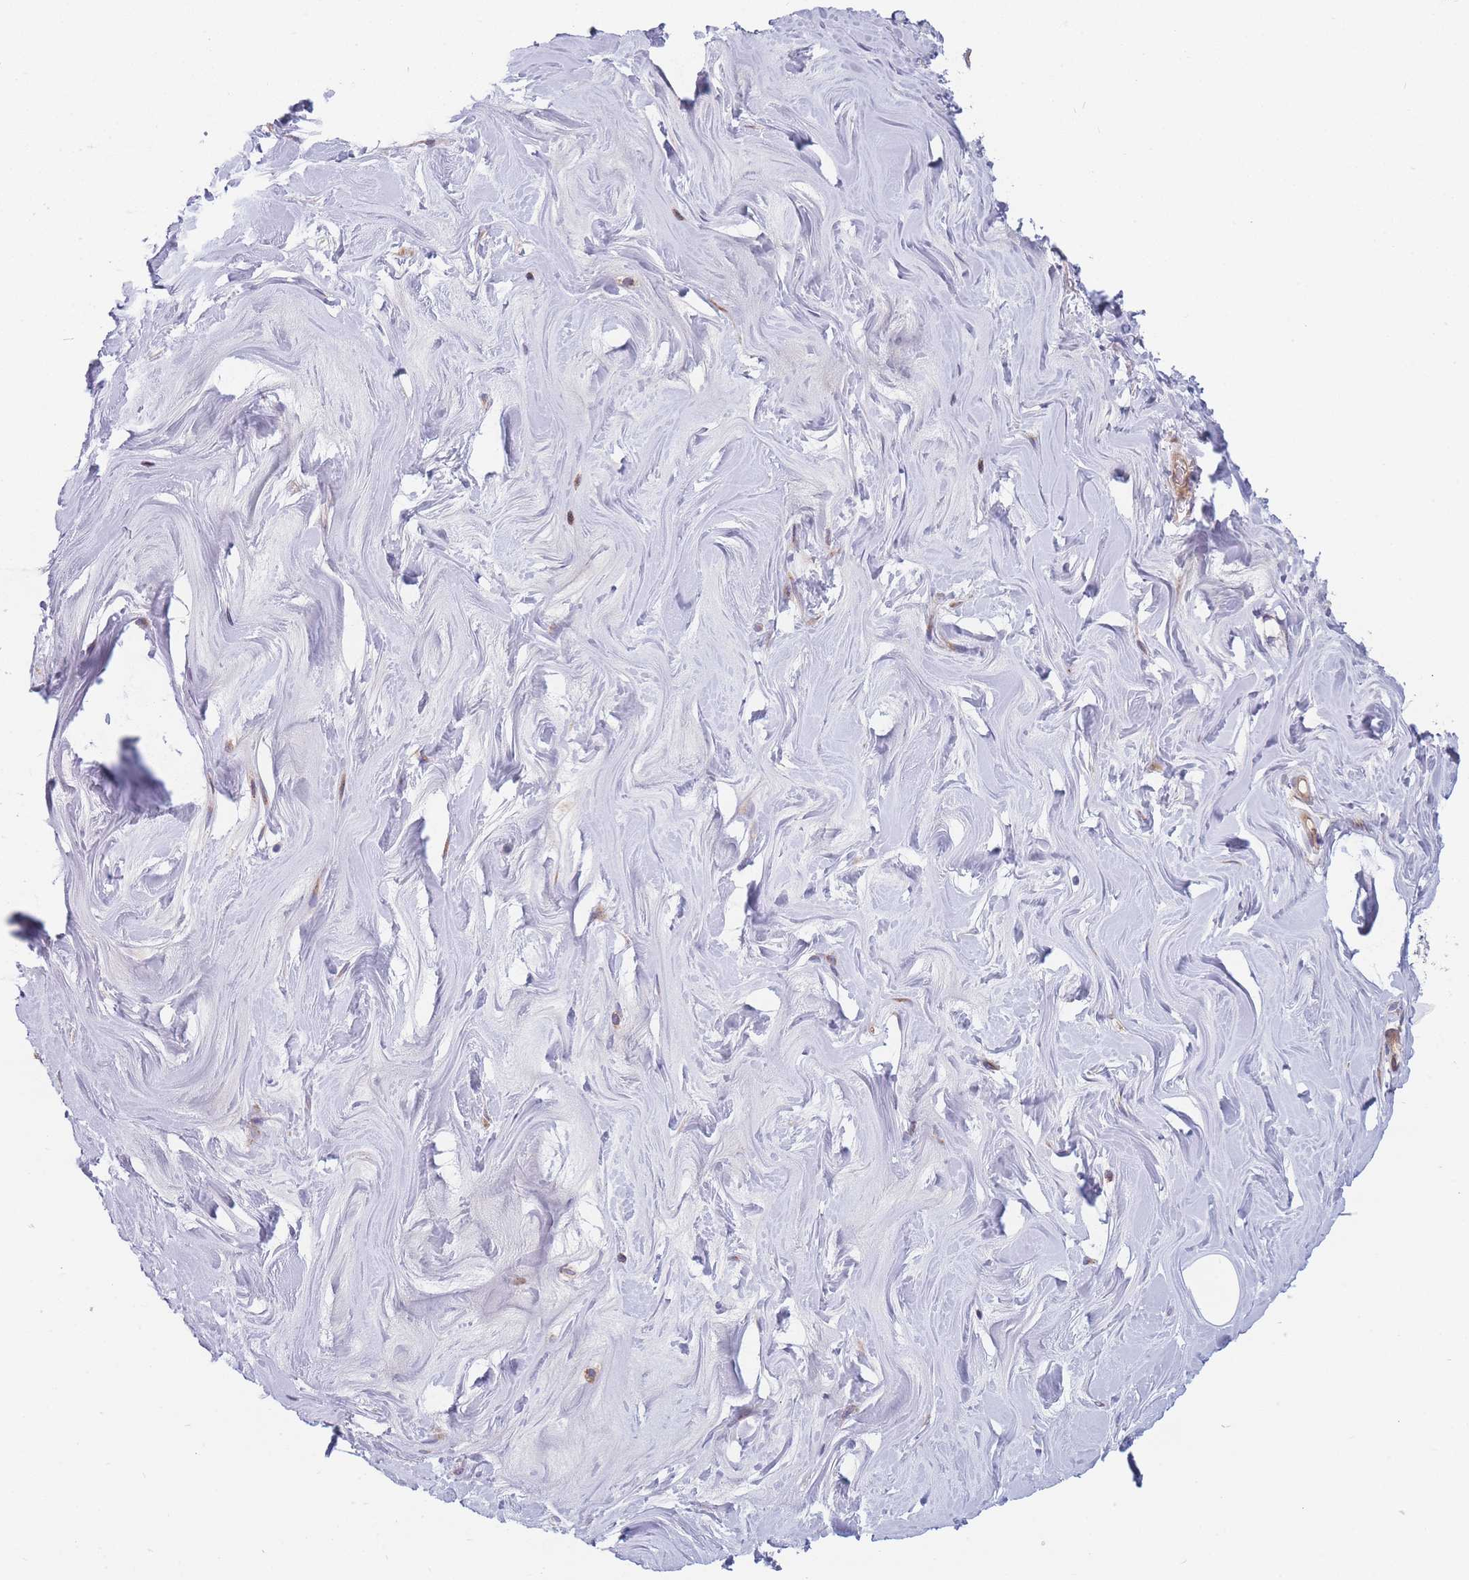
{"staining": {"intensity": "negative", "quantity": "none", "location": "none"}, "tissue": "adipose tissue", "cell_type": "Adipocytes", "image_type": "normal", "snomed": [{"axis": "morphology", "description": "Normal tissue, NOS"}, {"axis": "topography", "description": "Breast"}], "caption": "Immunohistochemical staining of unremarkable human adipose tissue exhibits no significant expression in adipocytes. (DAB immunohistochemistry (IHC) with hematoxylin counter stain).", "gene": "TMEM131L", "patient": {"sex": "female", "age": 26}}